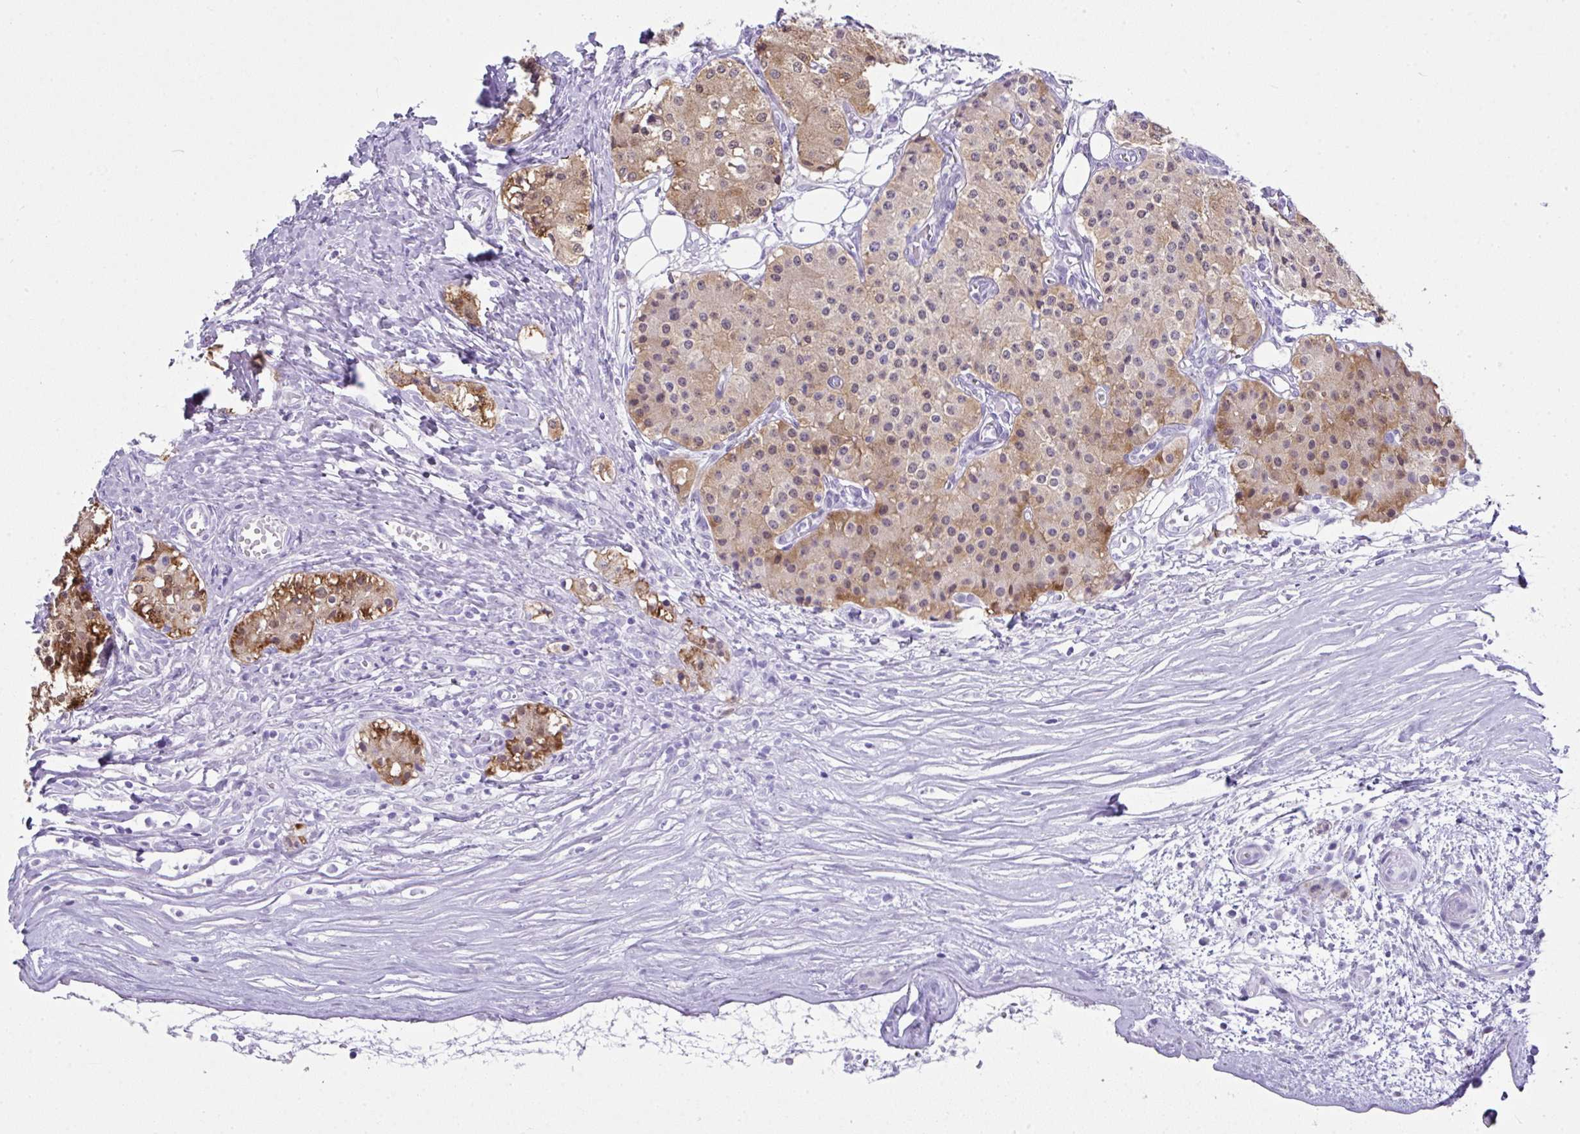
{"staining": {"intensity": "weak", "quantity": ">75%", "location": "cytoplasmic/membranous"}, "tissue": "carcinoid", "cell_type": "Tumor cells", "image_type": "cancer", "snomed": [{"axis": "morphology", "description": "Carcinoid, malignant, NOS"}, {"axis": "topography", "description": "Colon"}], "caption": "This is a histology image of IHC staining of carcinoid (malignant), which shows weak expression in the cytoplasmic/membranous of tumor cells.", "gene": "LGALS4", "patient": {"sex": "female", "age": 52}}